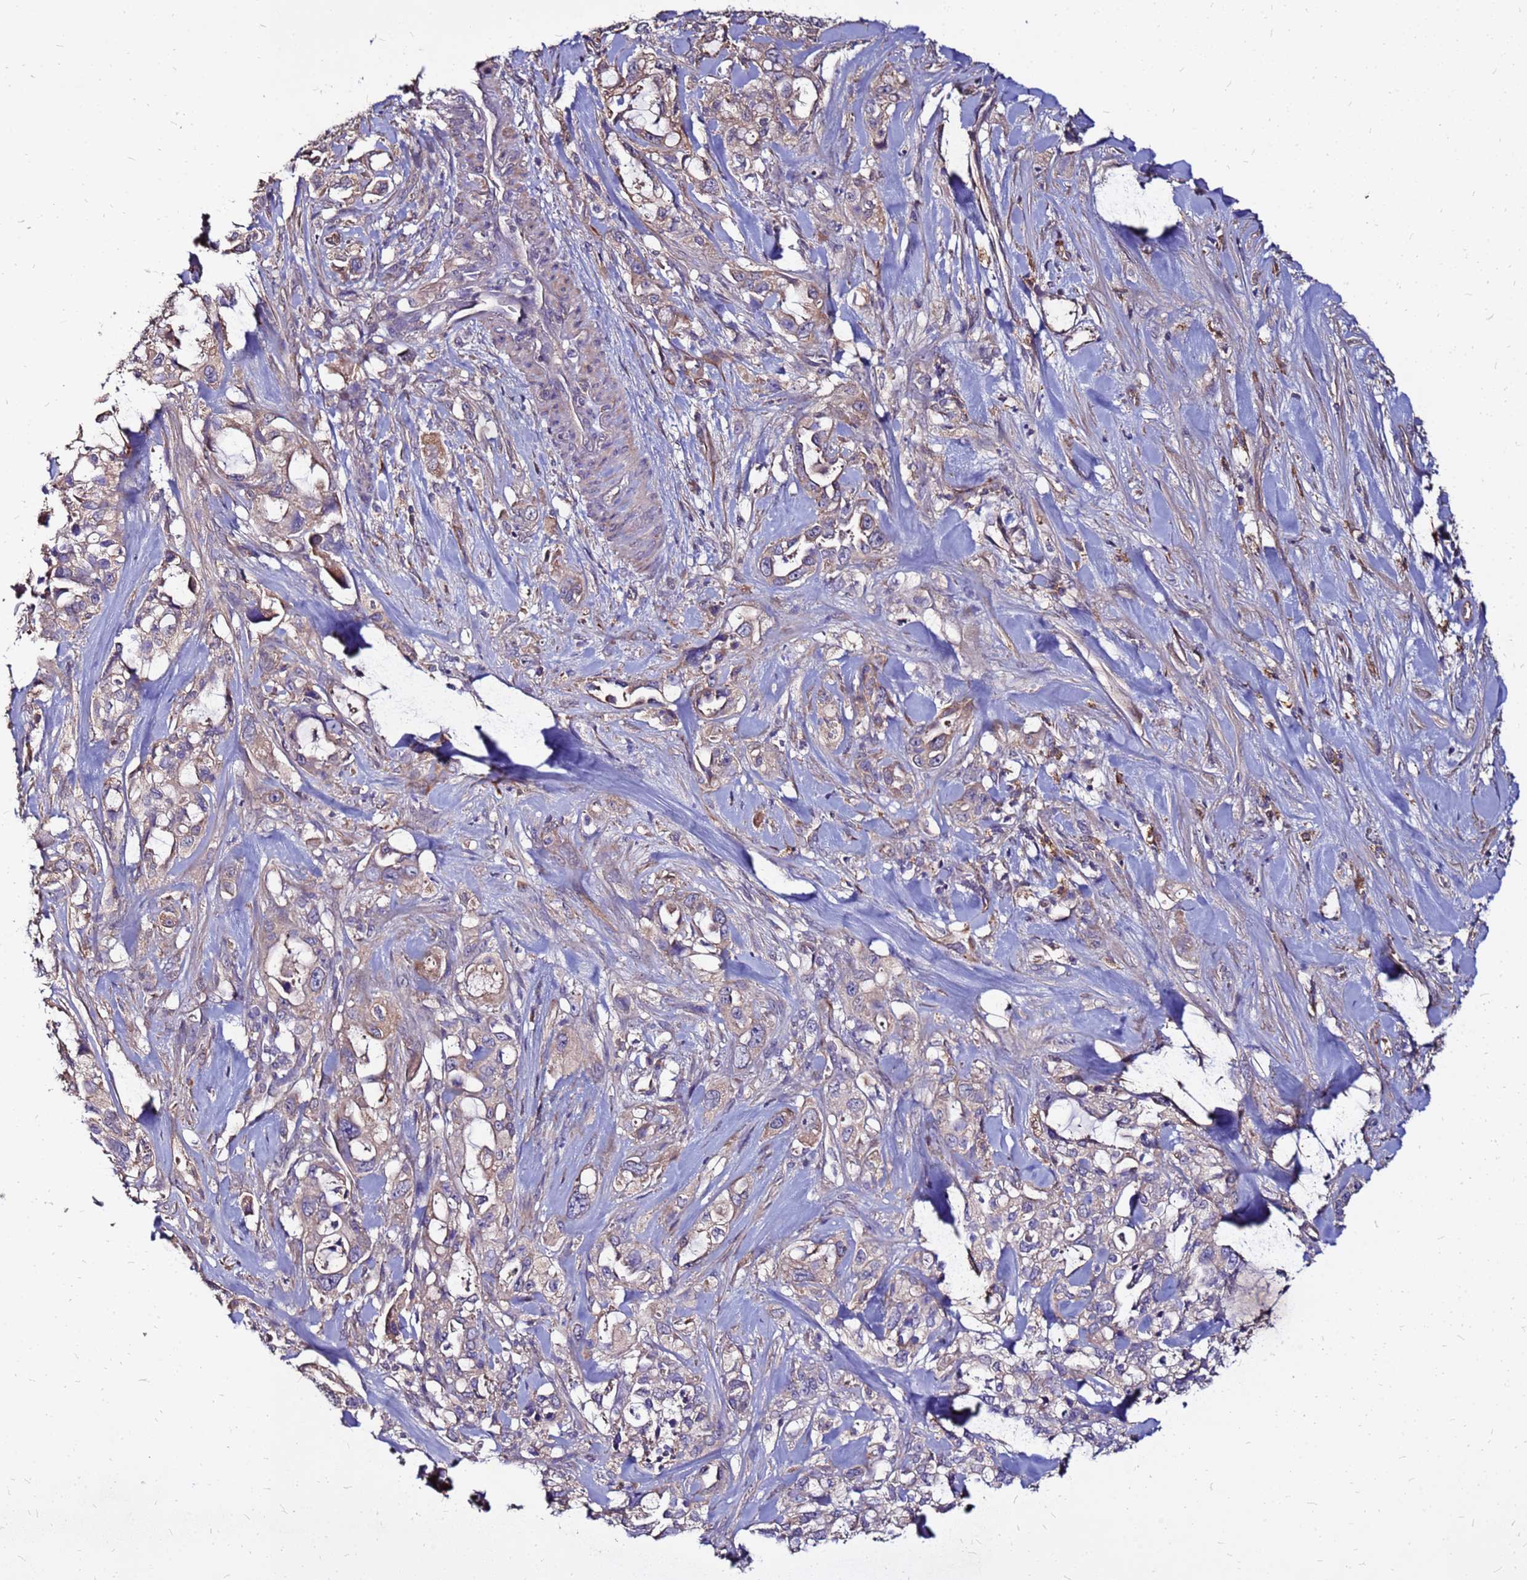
{"staining": {"intensity": "weak", "quantity": "25%-75%", "location": "cytoplasmic/membranous"}, "tissue": "pancreatic cancer", "cell_type": "Tumor cells", "image_type": "cancer", "snomed": [{"axis": "morphology", "description": "Adenocarcinoma, NOS"}, {"axis": "topography", "description": "Pancreas"}], "caption": "Tumor cells exhibit low levels of weak cytoplasmic/membranous positivity in about 25%-75% of cells in pancreatic cancer. (DAB (3,3'-diaminobenzidine) = brown stain, brightfield microscopy at high magnification).", "gene": "ARHGEF5", "patient": {"sex": "female", "age": 61}}